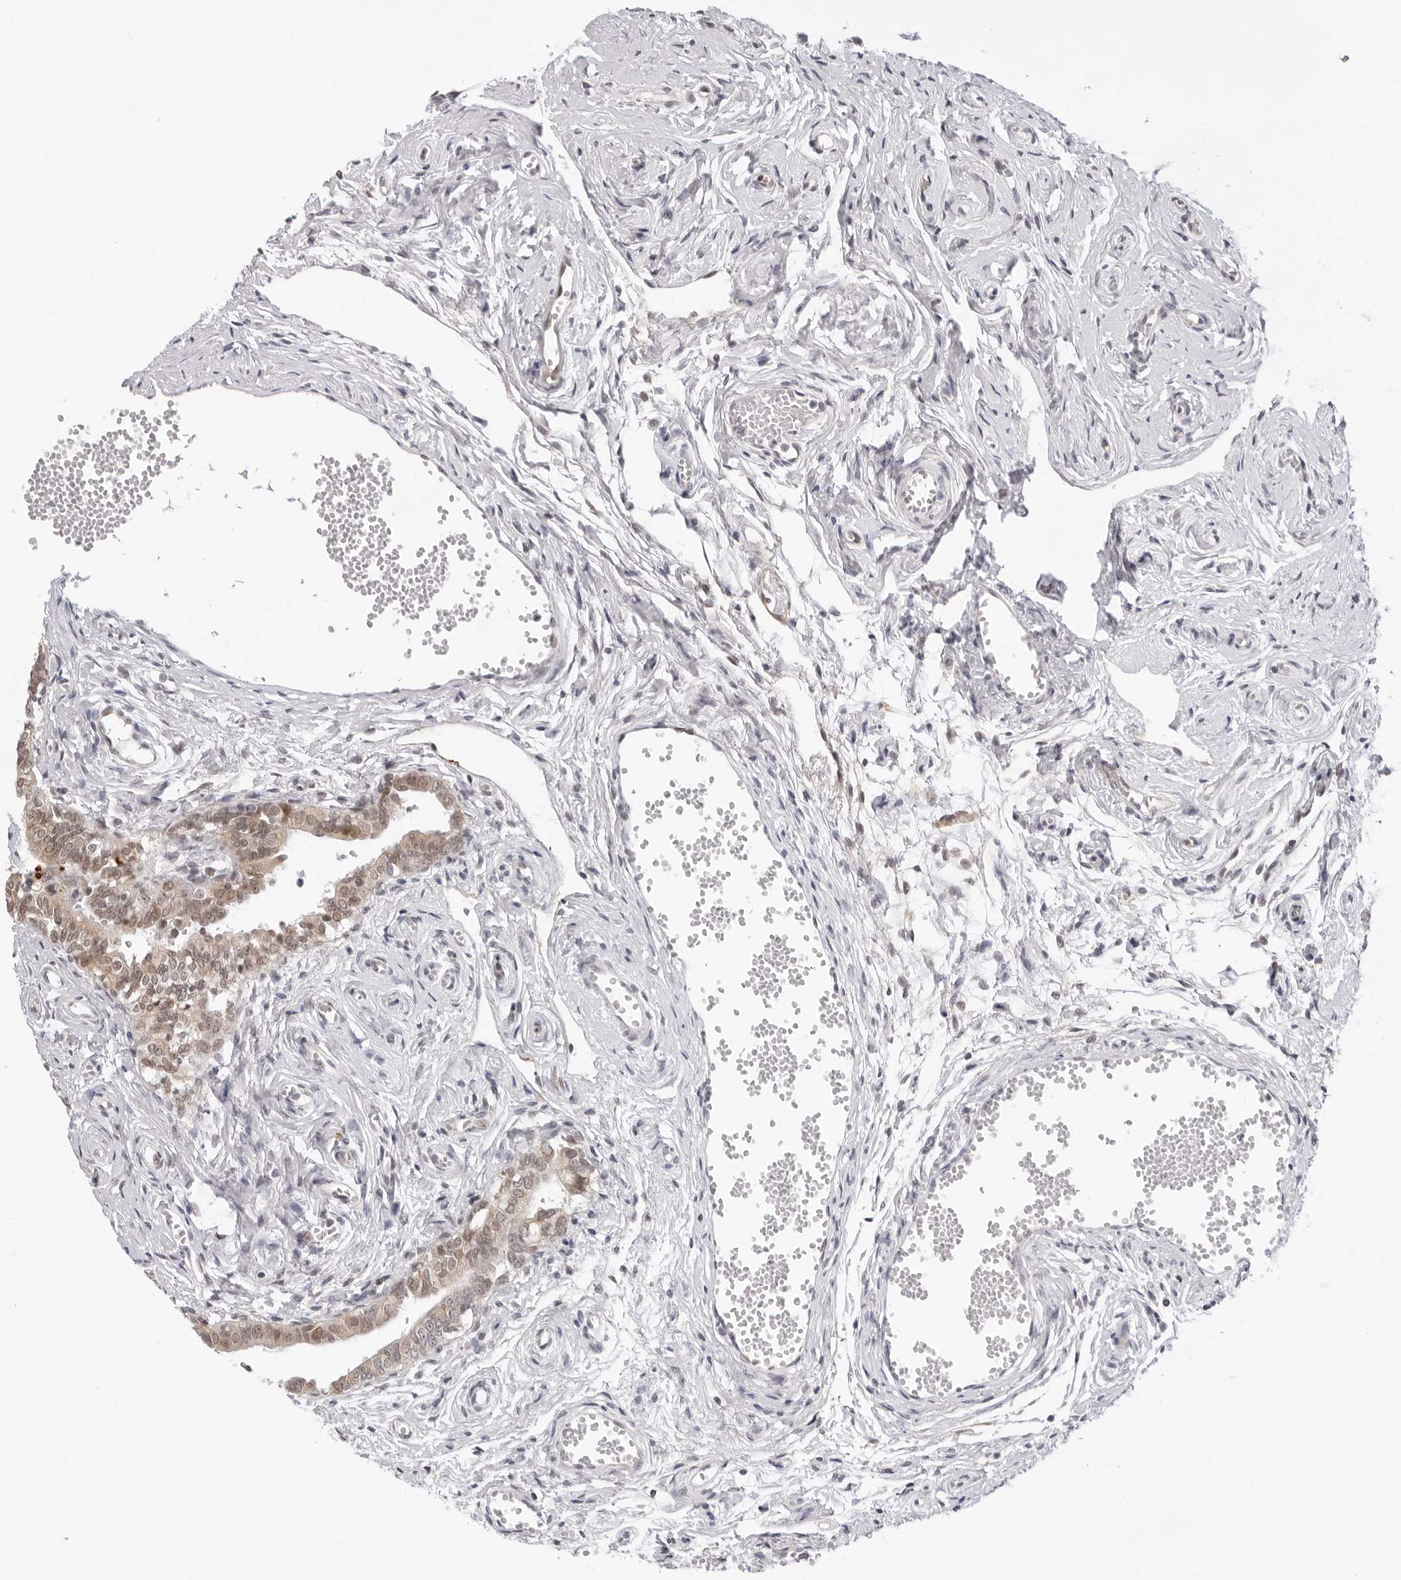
{"staining": {"intensity": "weak", "quantity": ">75%", "location": "cytoplasmic/membranous,nuclear"}, "tissue": "fallopian tube", "cell_type": "Glandular cells", "image_type": "normal", "snomed": [{"axis": "morphology", "description": "Normal tissue, NOS"}, {"axis": "topography", "description": "Fallopian tube"}], "caption": "Protein positivity by immunohistochemistry demonstrates weak cytoplasmic/membranous,nuclear expression in about >75% of glandular cells in normal fallopian tube. (IHC, brightfield microscopy, high magnification).", "gene": "ITGB3BP", "patient": {"sex": "female", "age": 71}}